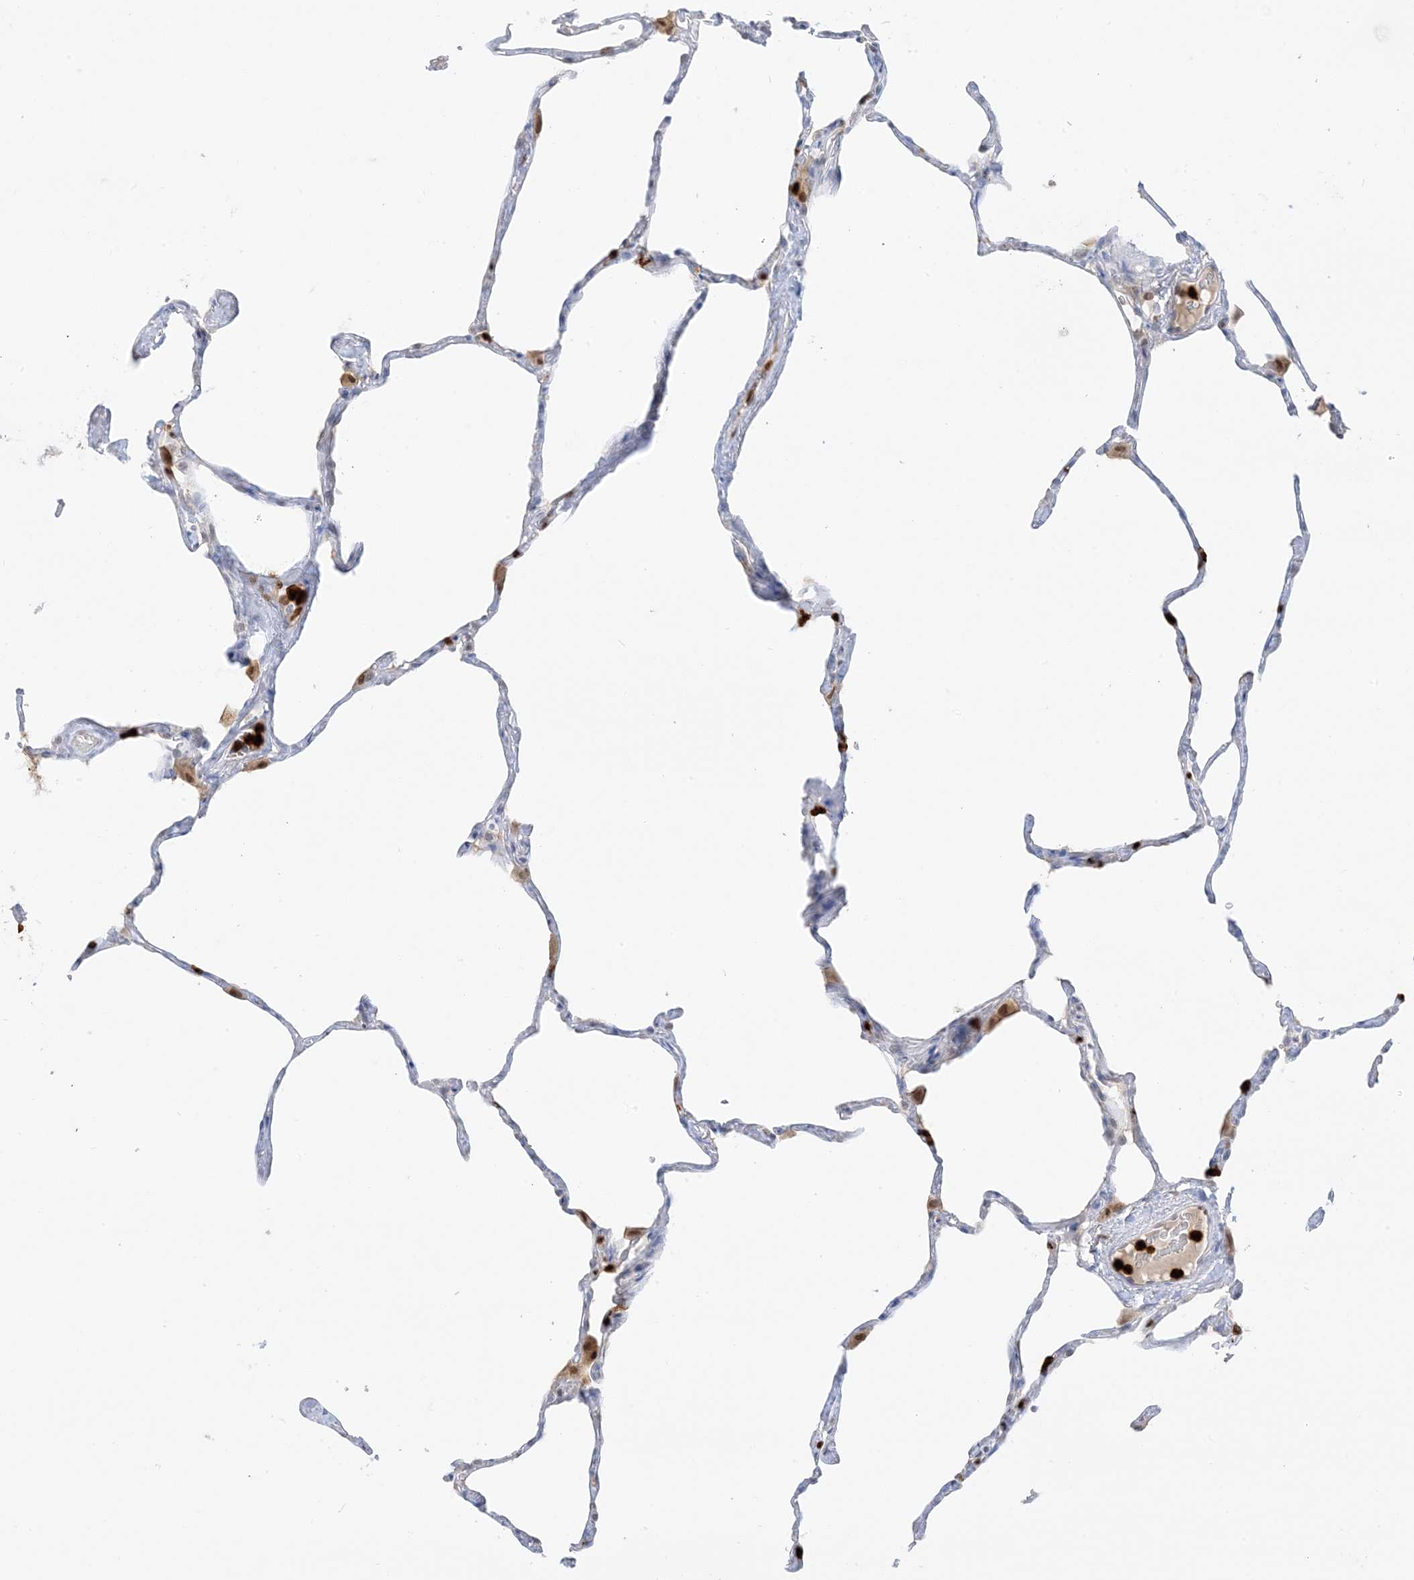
{"staining": {"intensity": "moderate", "quantity": "<25%", "location": "cytoplasmic/membranous,nuclear"}, "tissue": "lung", "cell_type": "Alveolar cells", "image_type": "normal", "snomed": [{"axis": "morphology", "description": "Normal tissue, NOS"}, {"axis": "topography", "description": "Lung"}], "caption": "The image displays immunohistochemical staining of unremarkable lung. There is moderate cytoplasmic/membranous,nuclear staining is appreciated in approximately <25% of alveolar cells. Nuclei are stained in blue.", "gene": "GCA", "patient": {"sex": "male", "age": 65}}